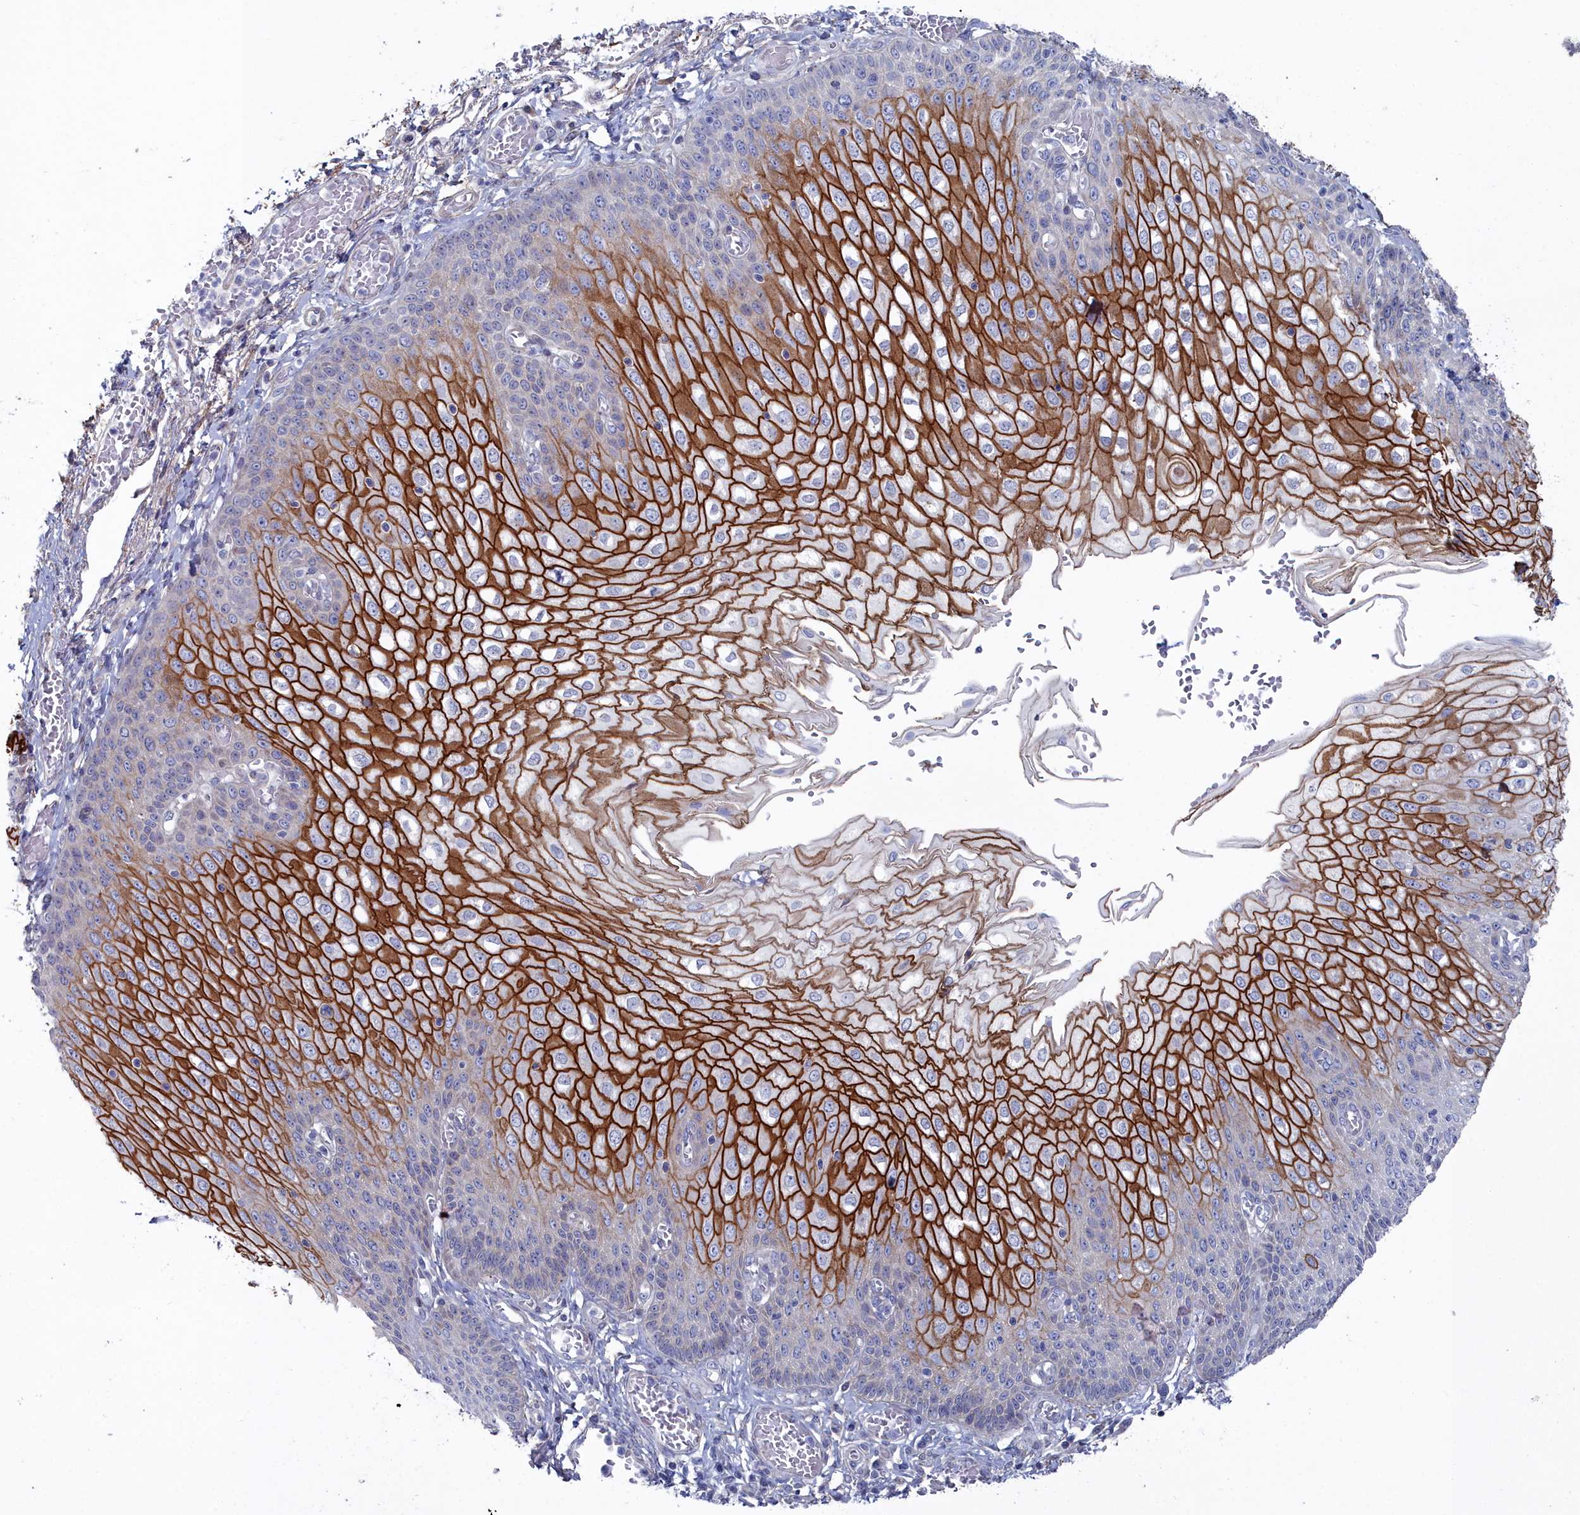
{"staining": {"intensity": "strong", "quantity": "<25%", "location": "cytoplasmic/membranous"}, "tissue": "esophagus", "cell_type": "Squamous epithelial cells", "image_type": "normal", "snomed": [{"axis": "morphology", "description": "Normal tissue, NOS"}, {"axis": "topography", "description": "Esophagus"}], "caption": "Immunohistochemical staining of benign human esophagus shows <25% levels of strong cytoplasmic/membranous protein expression in approximately <25% of squamous epithelial cells. Nuclei are stained in blue.", "gene": "SHISAL2A", "patient": {"sex": "male", "age": 81}}